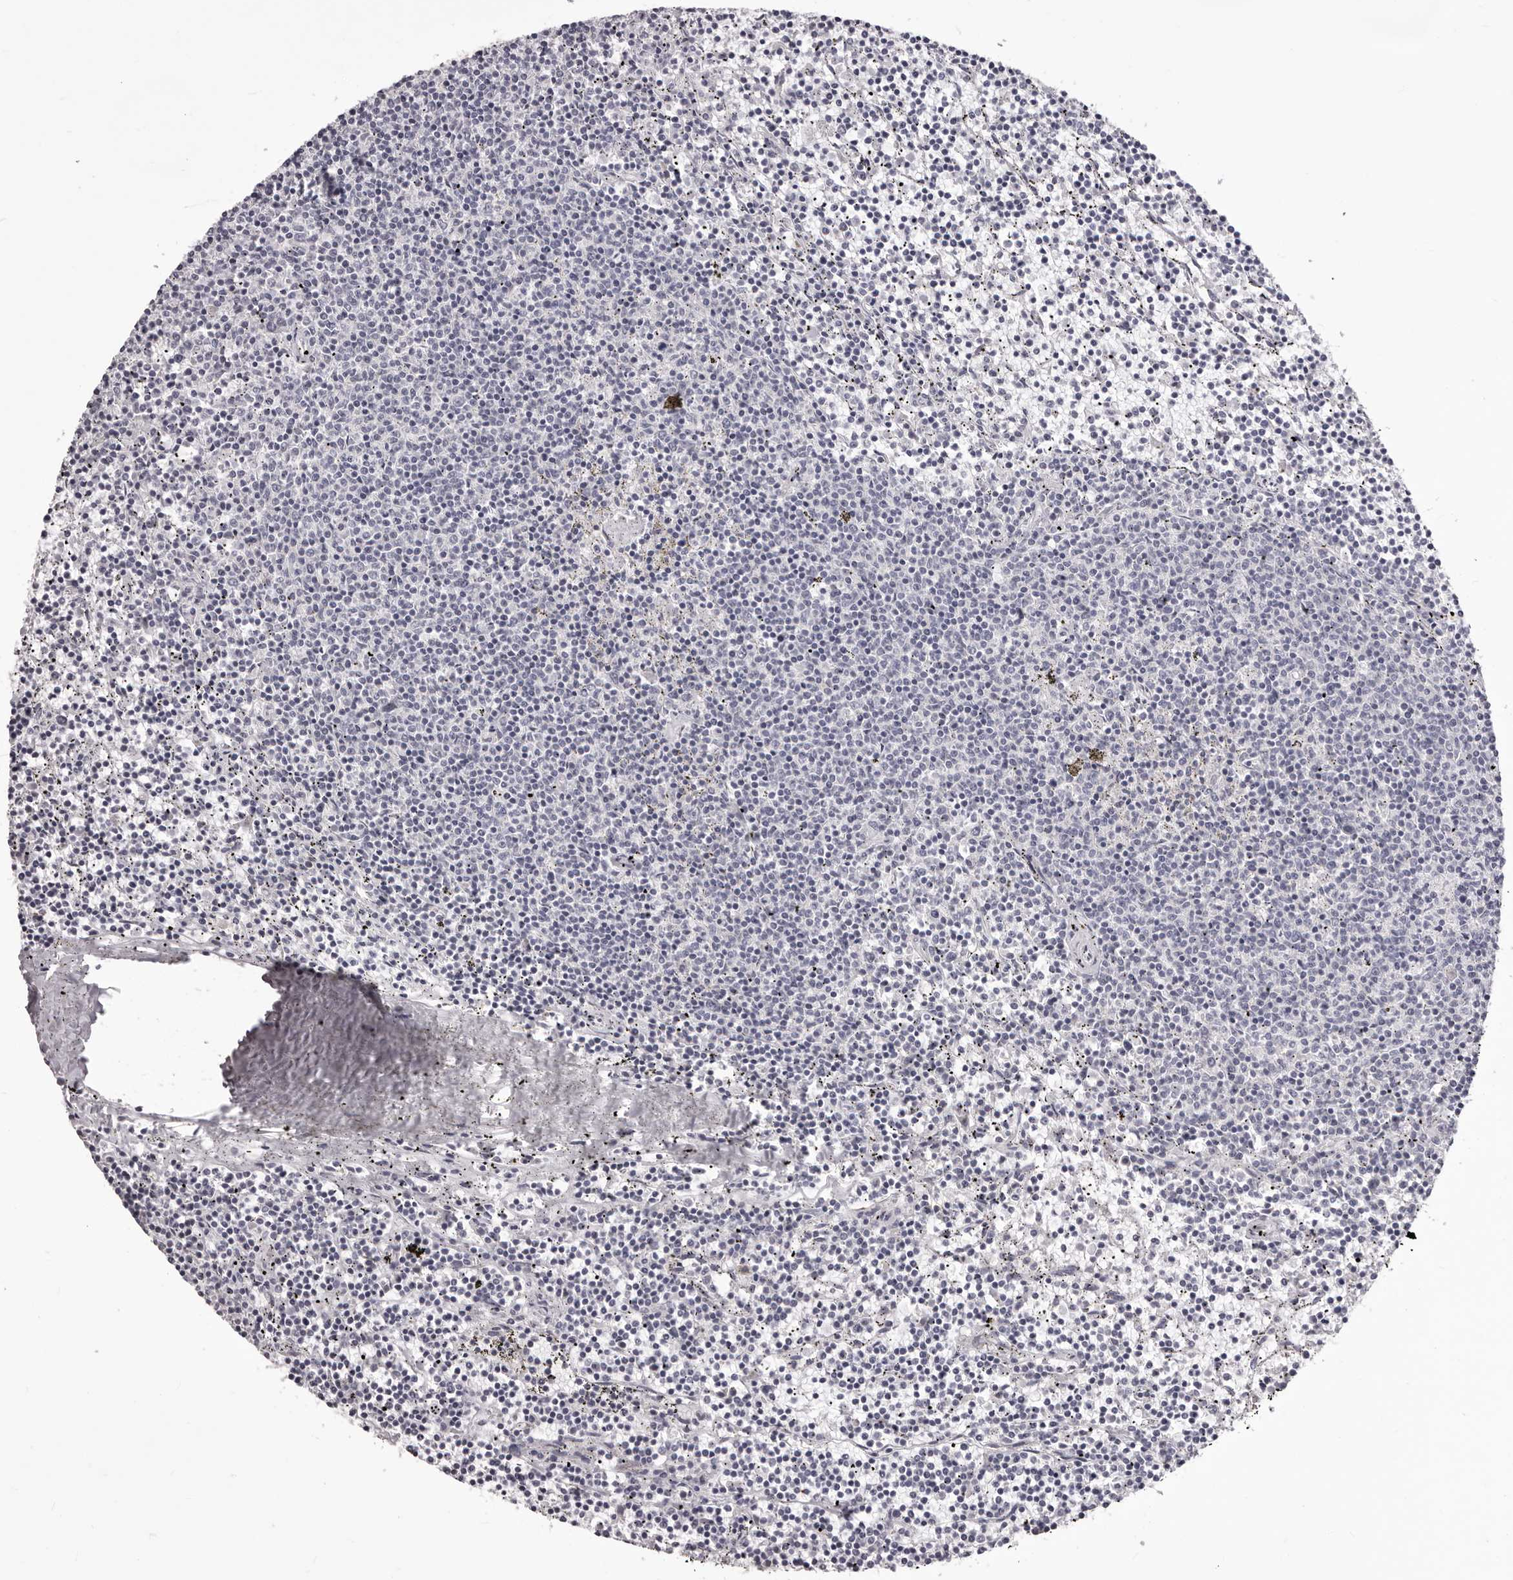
{"staining": {"intensity": "negative", "quantity": "none", "location": "none"}, "tissue": "lymphoma", "cell_type": "Tumor cells", "image_type": "cancer", "snomed": [{"axis": "morphology", "description": "Malignant lymphoma, non-Hodgkin's type, Low grade"}, {"axis": "topography", "description": "Spleen"}], "caption": "Lymphoma was stained to show a protein in brown. There is no significant expression in tumor cells.", "gene": "PRMT2", "patient": {"sex": "female", "age": 50}}